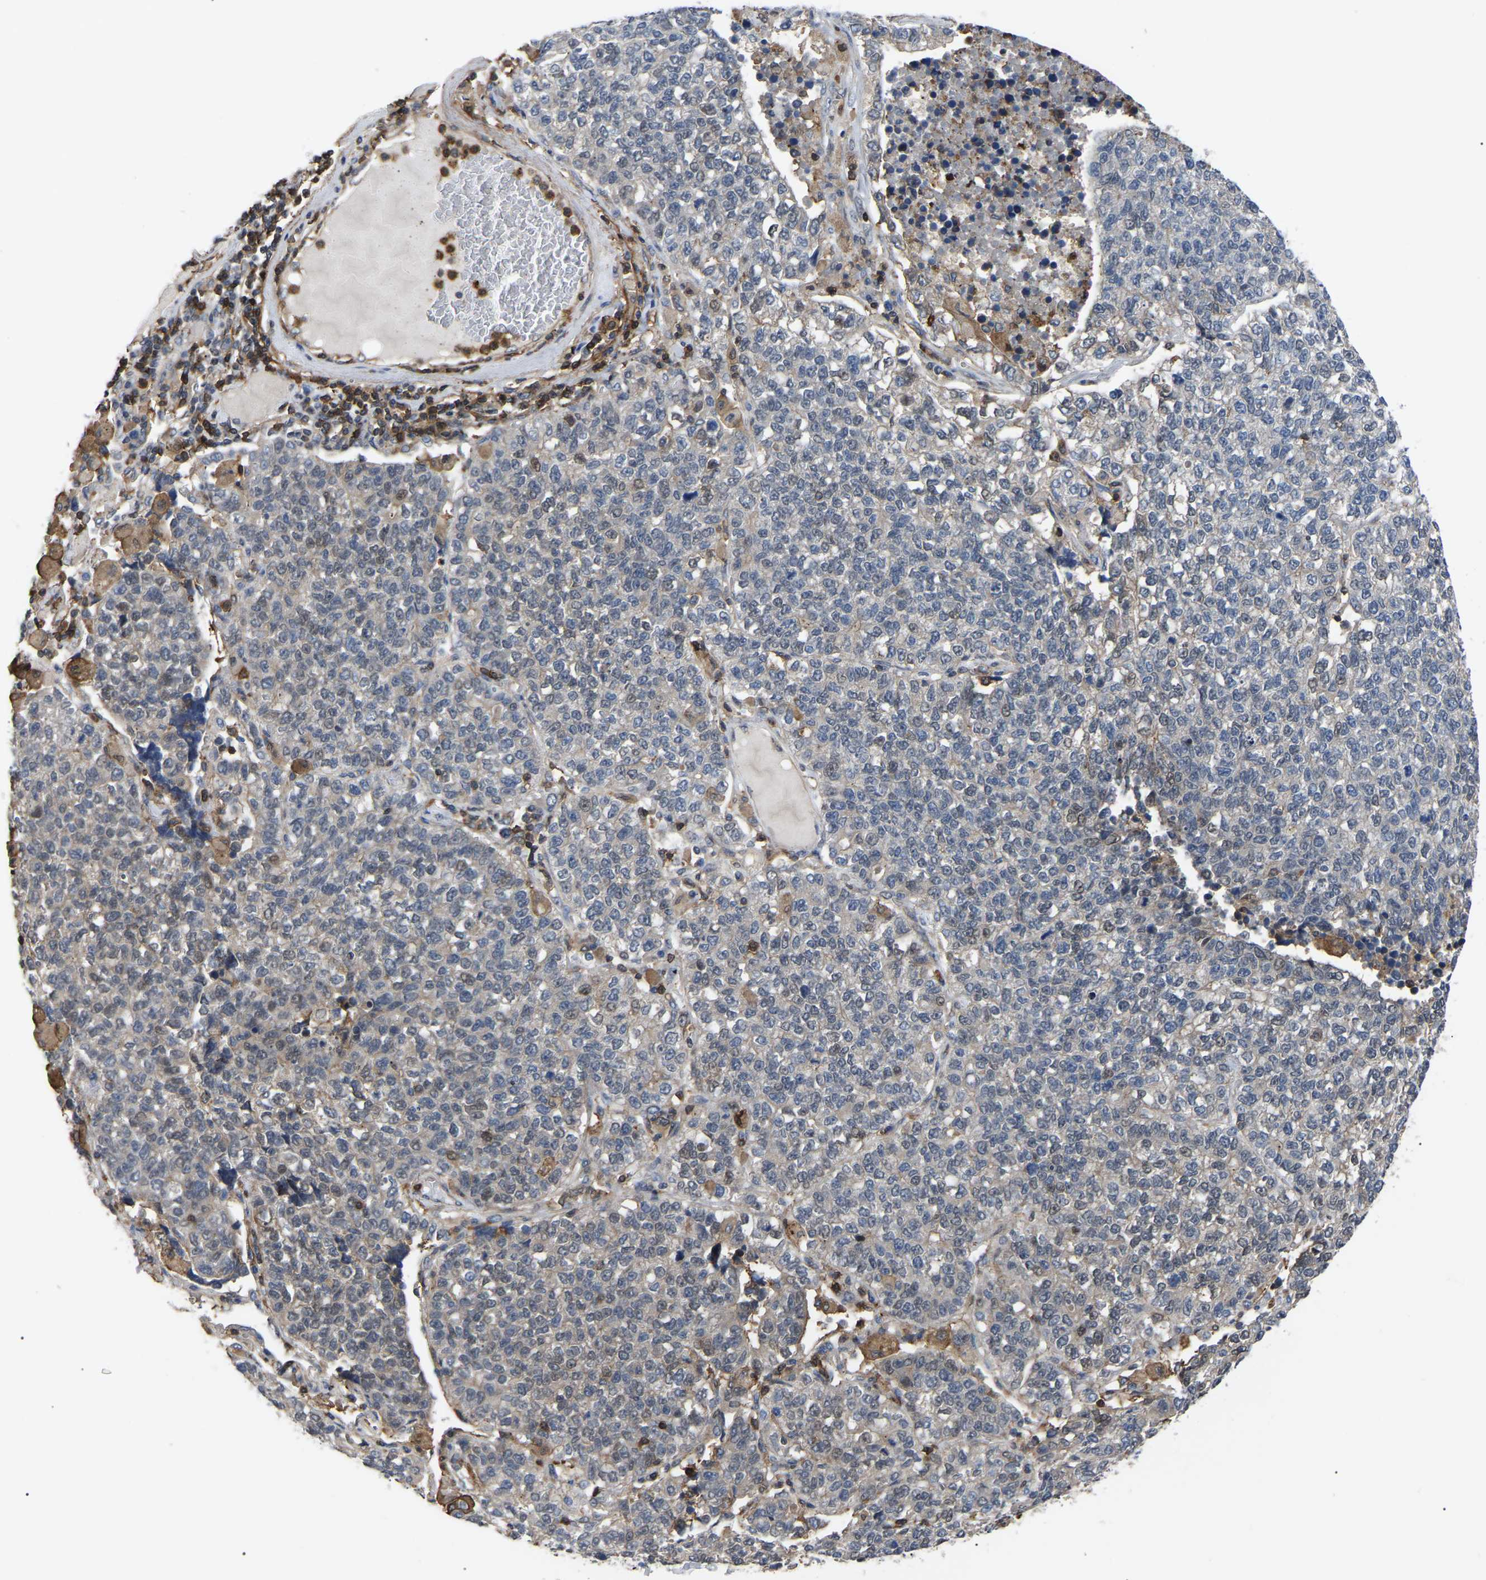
{"staining": {"intensity": "negative", "quantity": "none", "location": "none"}, "tissue": "lung cancer", "cell_type": "Tumor cells", "image_type": "cancer", "snomed": [{"axis": "morphology", "description": "Adenocarcinoma, NOS"}, {"axis": "topography", "description": "Lung"}], "caption": "Lung adenocarcinoma stained for a protein using IHC exhibits no positivity tumor cells.", "gene": "CIT", "patient": {"sex": "male", "age": 49}}